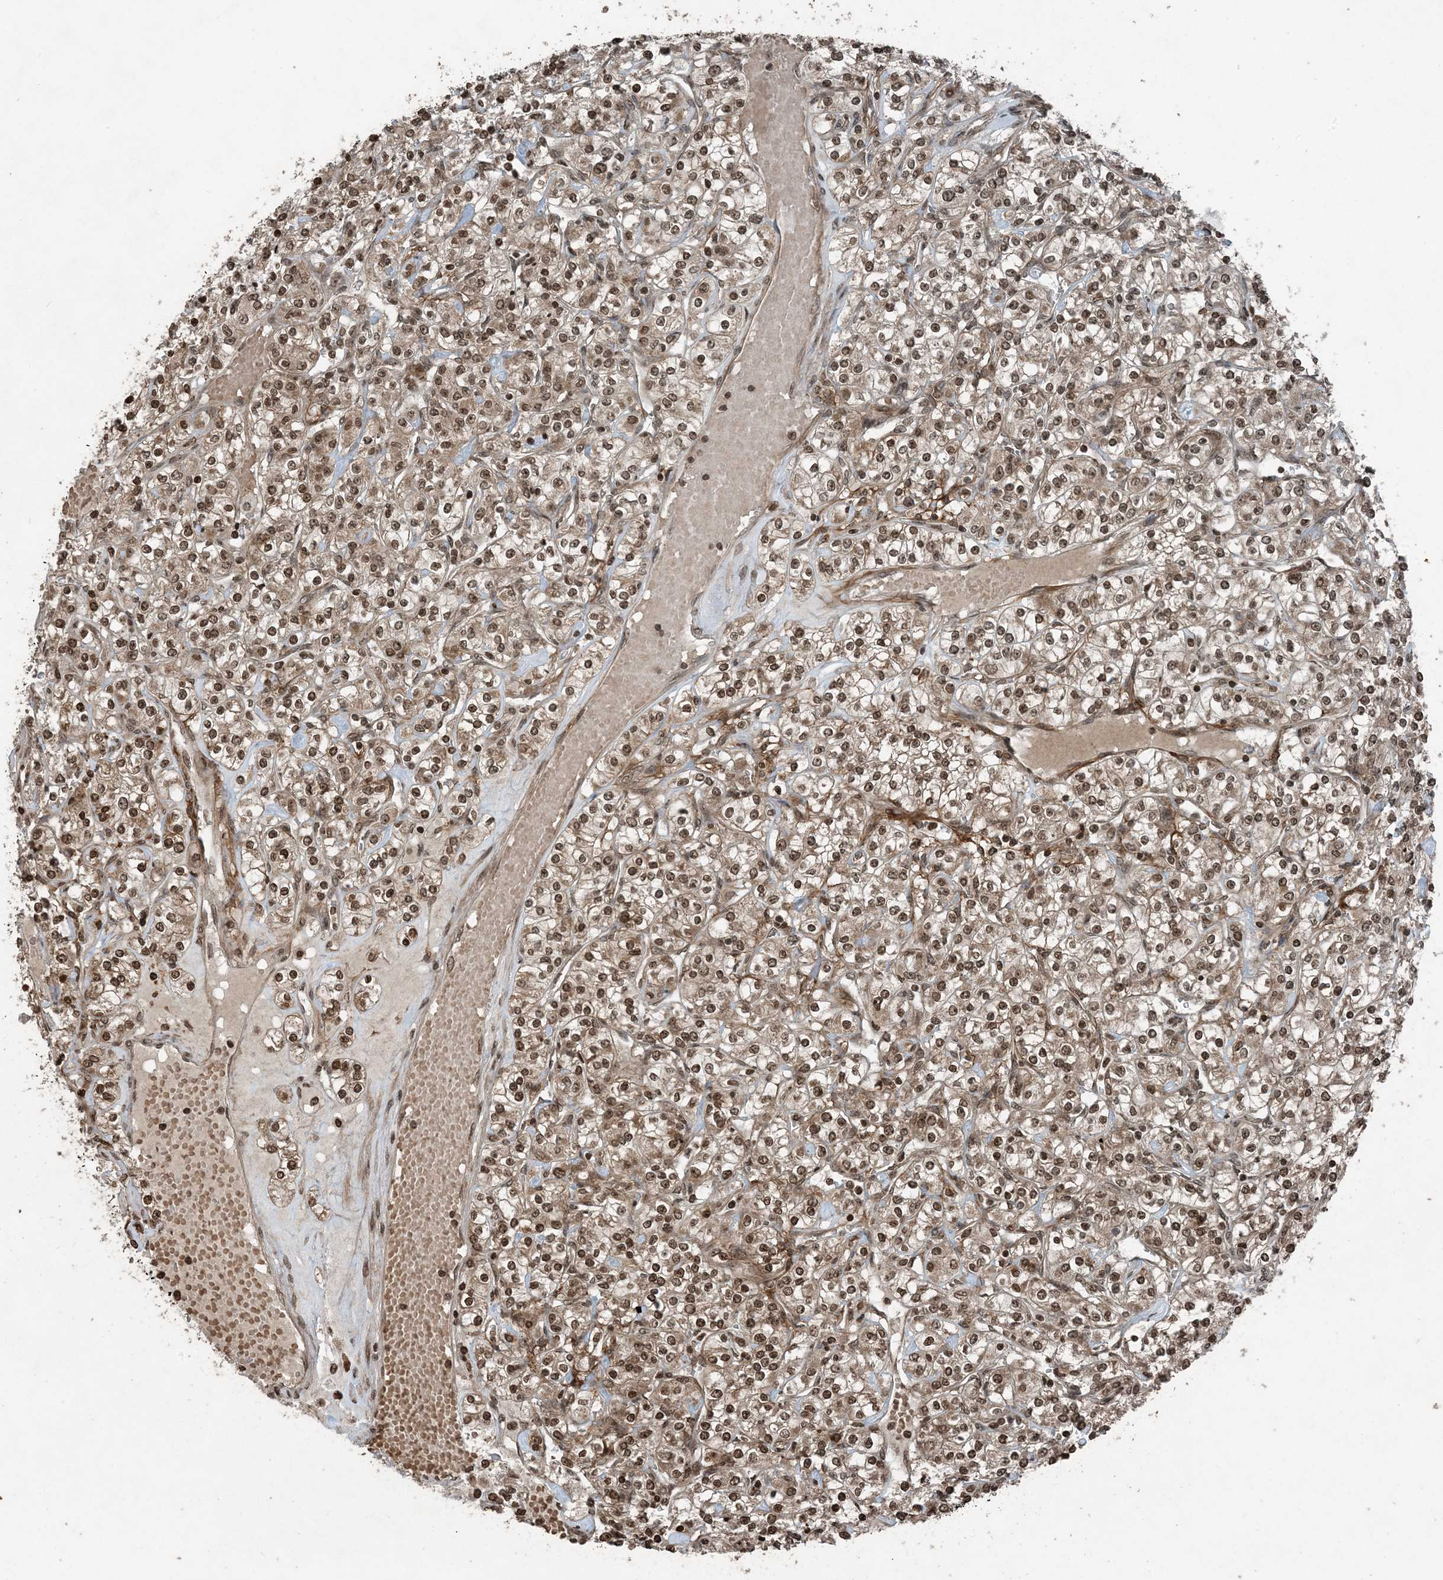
{"staining": {"intensity": "moderate", "quantity": ">75%", "location": "cytoplasmic/membranous,nuclear"}, "tissue": "renal cancer", "cell_type": "Tumor cells", "image_type": "cancer", "snomed": [{"axis": "morphology", "description": "Adenocarcinoma, NOS"}, {"axis": "topography", "description": "Kidney"}], "caption": "This histopathology image displays immunohistochemistry (IHC) staining of adenocarcinoma (renal), with medium moderate cytoplasmic/membranous and nuclear staining in about >75% of tumor cells.", "gene": "ZFAND2B", "patient": {"sex": "male", "age": 77}}